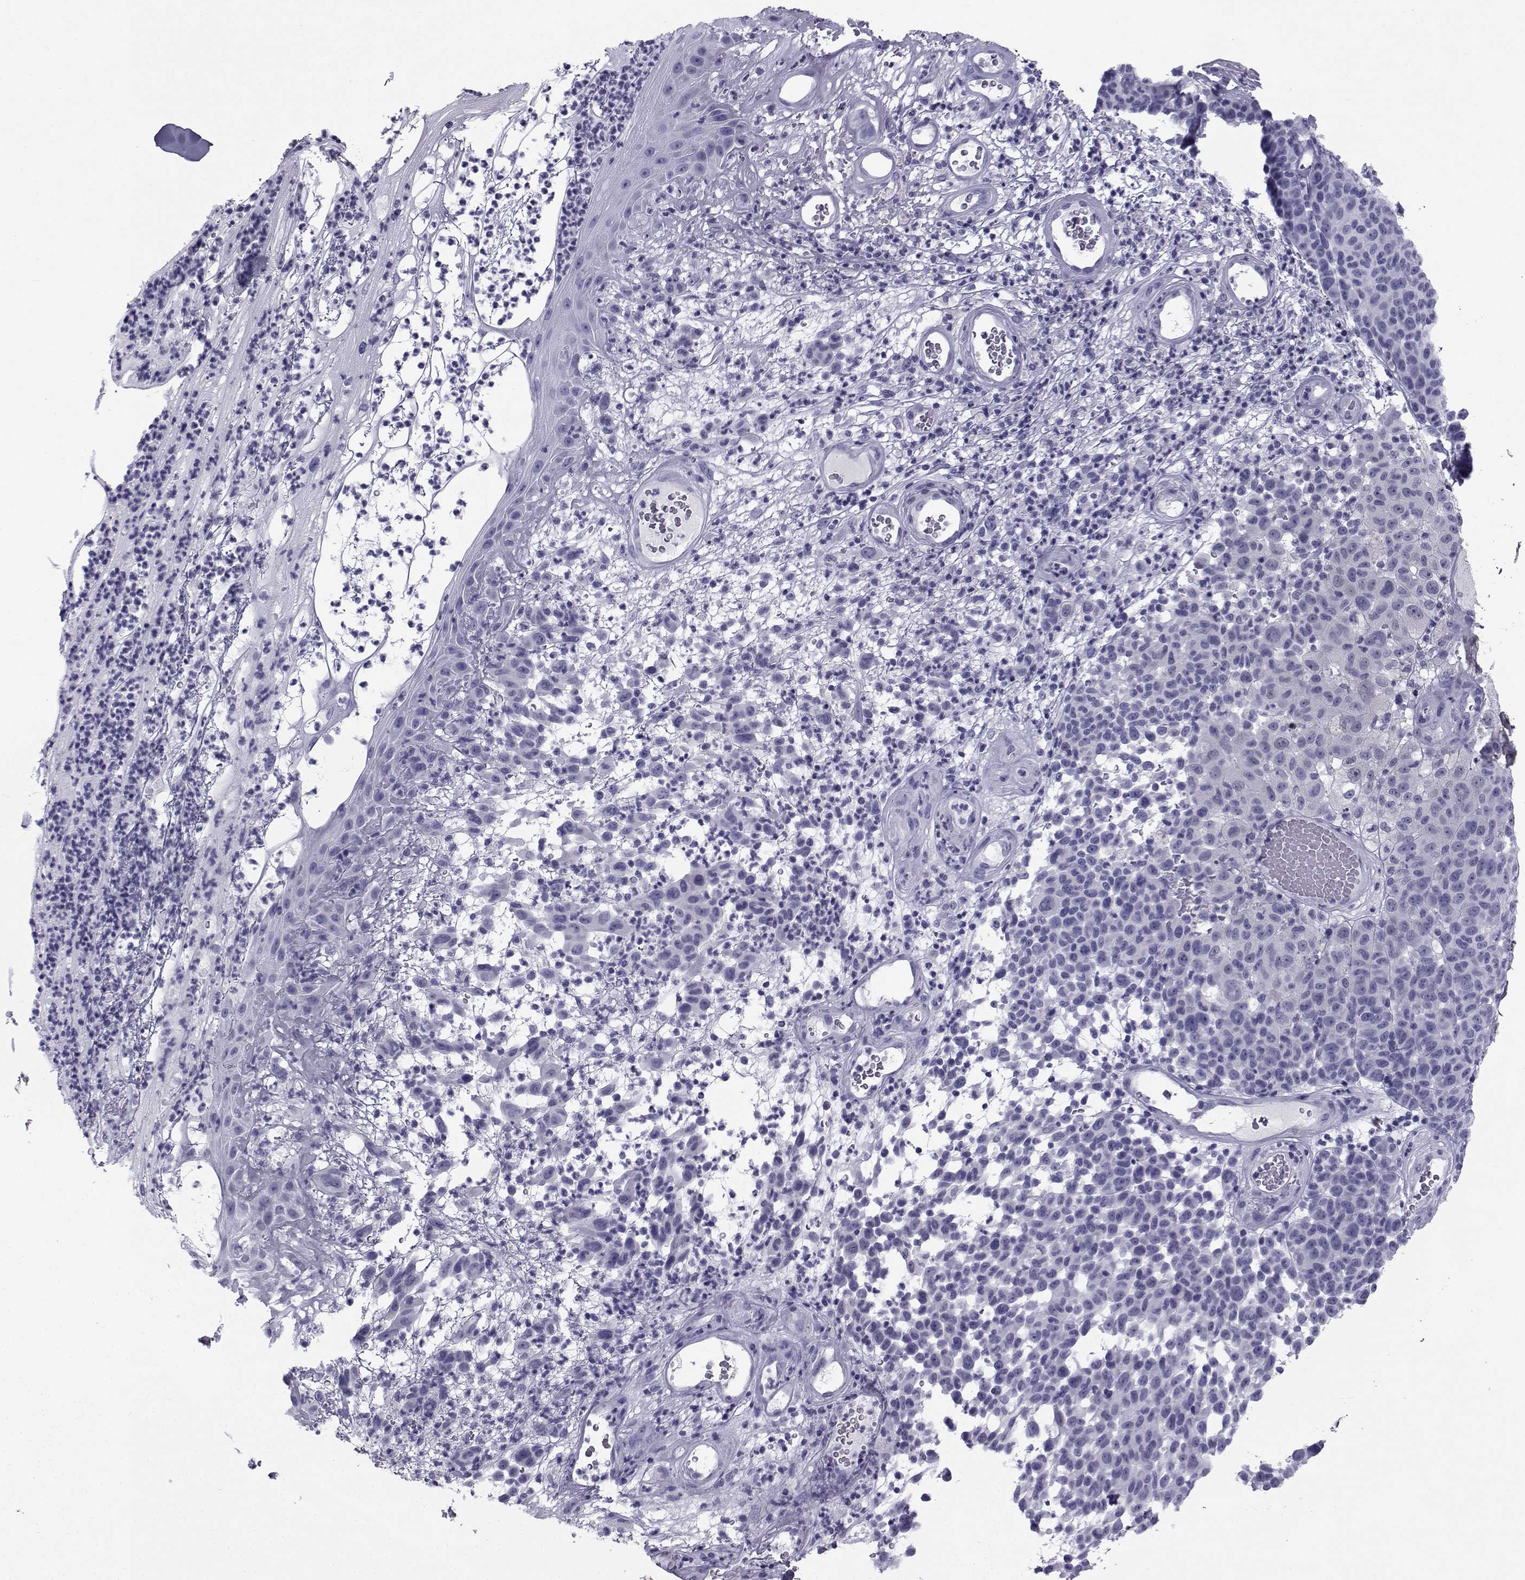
{"staining": {"intensity": "negative", "quantity": "none", "location": "none"}, "tissue": "melanoma", "cell_type": "Tumor cells", "image_type": "cancer", "snomed": [{"axis": "morphology", "description": "Malignant melanoma, NOS"}, {"axis": "topography", "description": "Skin"}], "caption": "Tumor cells show no significant positivity in malignant melanoma.", "gene": "SPANXD", "patient": {"sex": "male", "age": 59}}